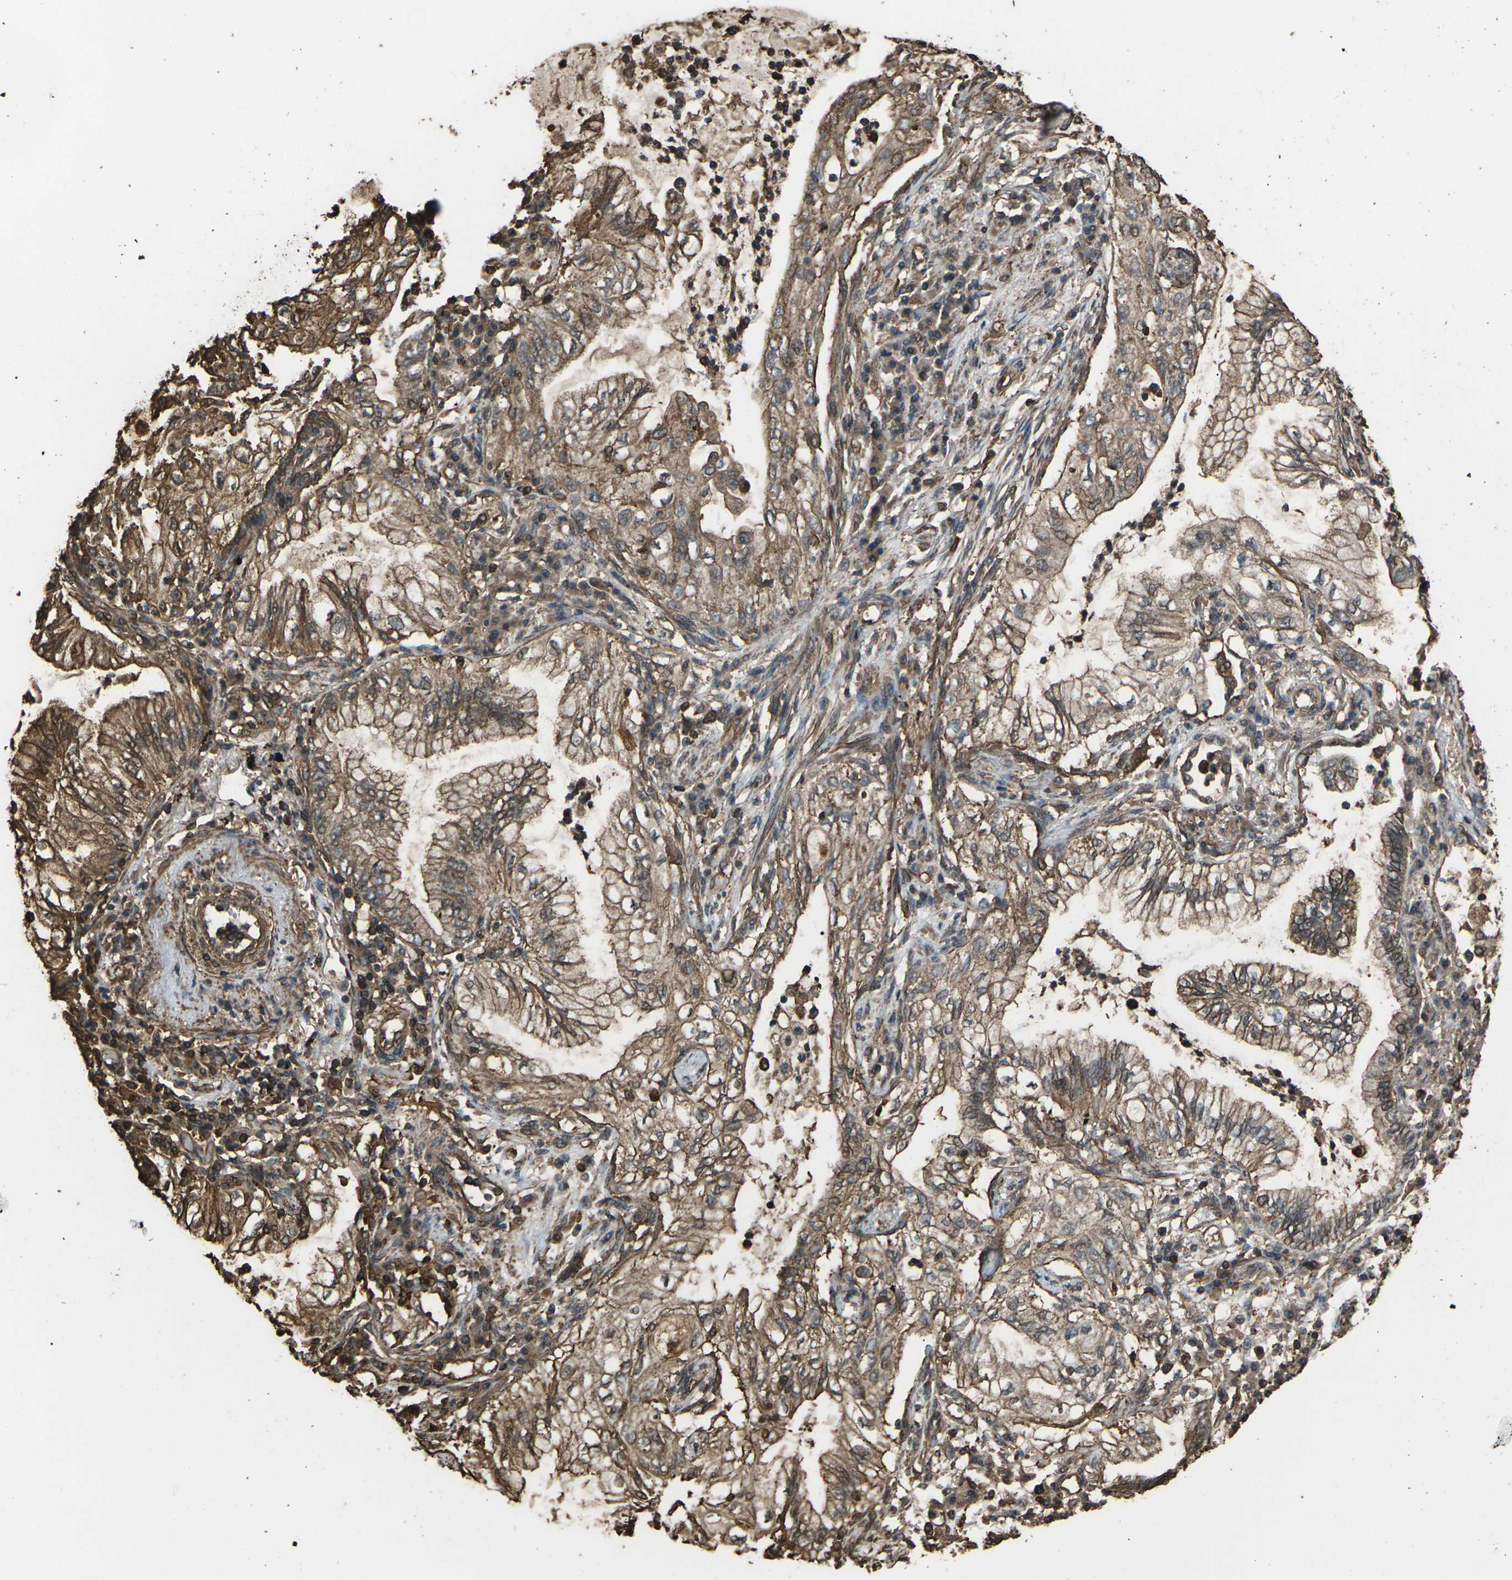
{"staining": {"intensity": "moderate", "quantity": ">75%", "location": "cytoplasmic/membranous"}, "tissue": "lung cancer", "cell_type": "Tumor cells", "image_type": "cancer", "snomed": [{"axis": "morphology", "description": "Normal tissue, NOS"}, {"axis": "morphology", "description": "Adenocarcinoma, NOS"}, {"axis": "topography", "description": "Bronchus"}, {"axis": "topography", "description": "Lung"}], "caption": "Adenocarcinoma (lung) tissue demonstrates moderate cytoplasmic/membranous expression in about >75% of tumor cells, visualized by immunohistochemistry.", "gene": "DHPS", "patient": {"sex": "female", "age": 70}}